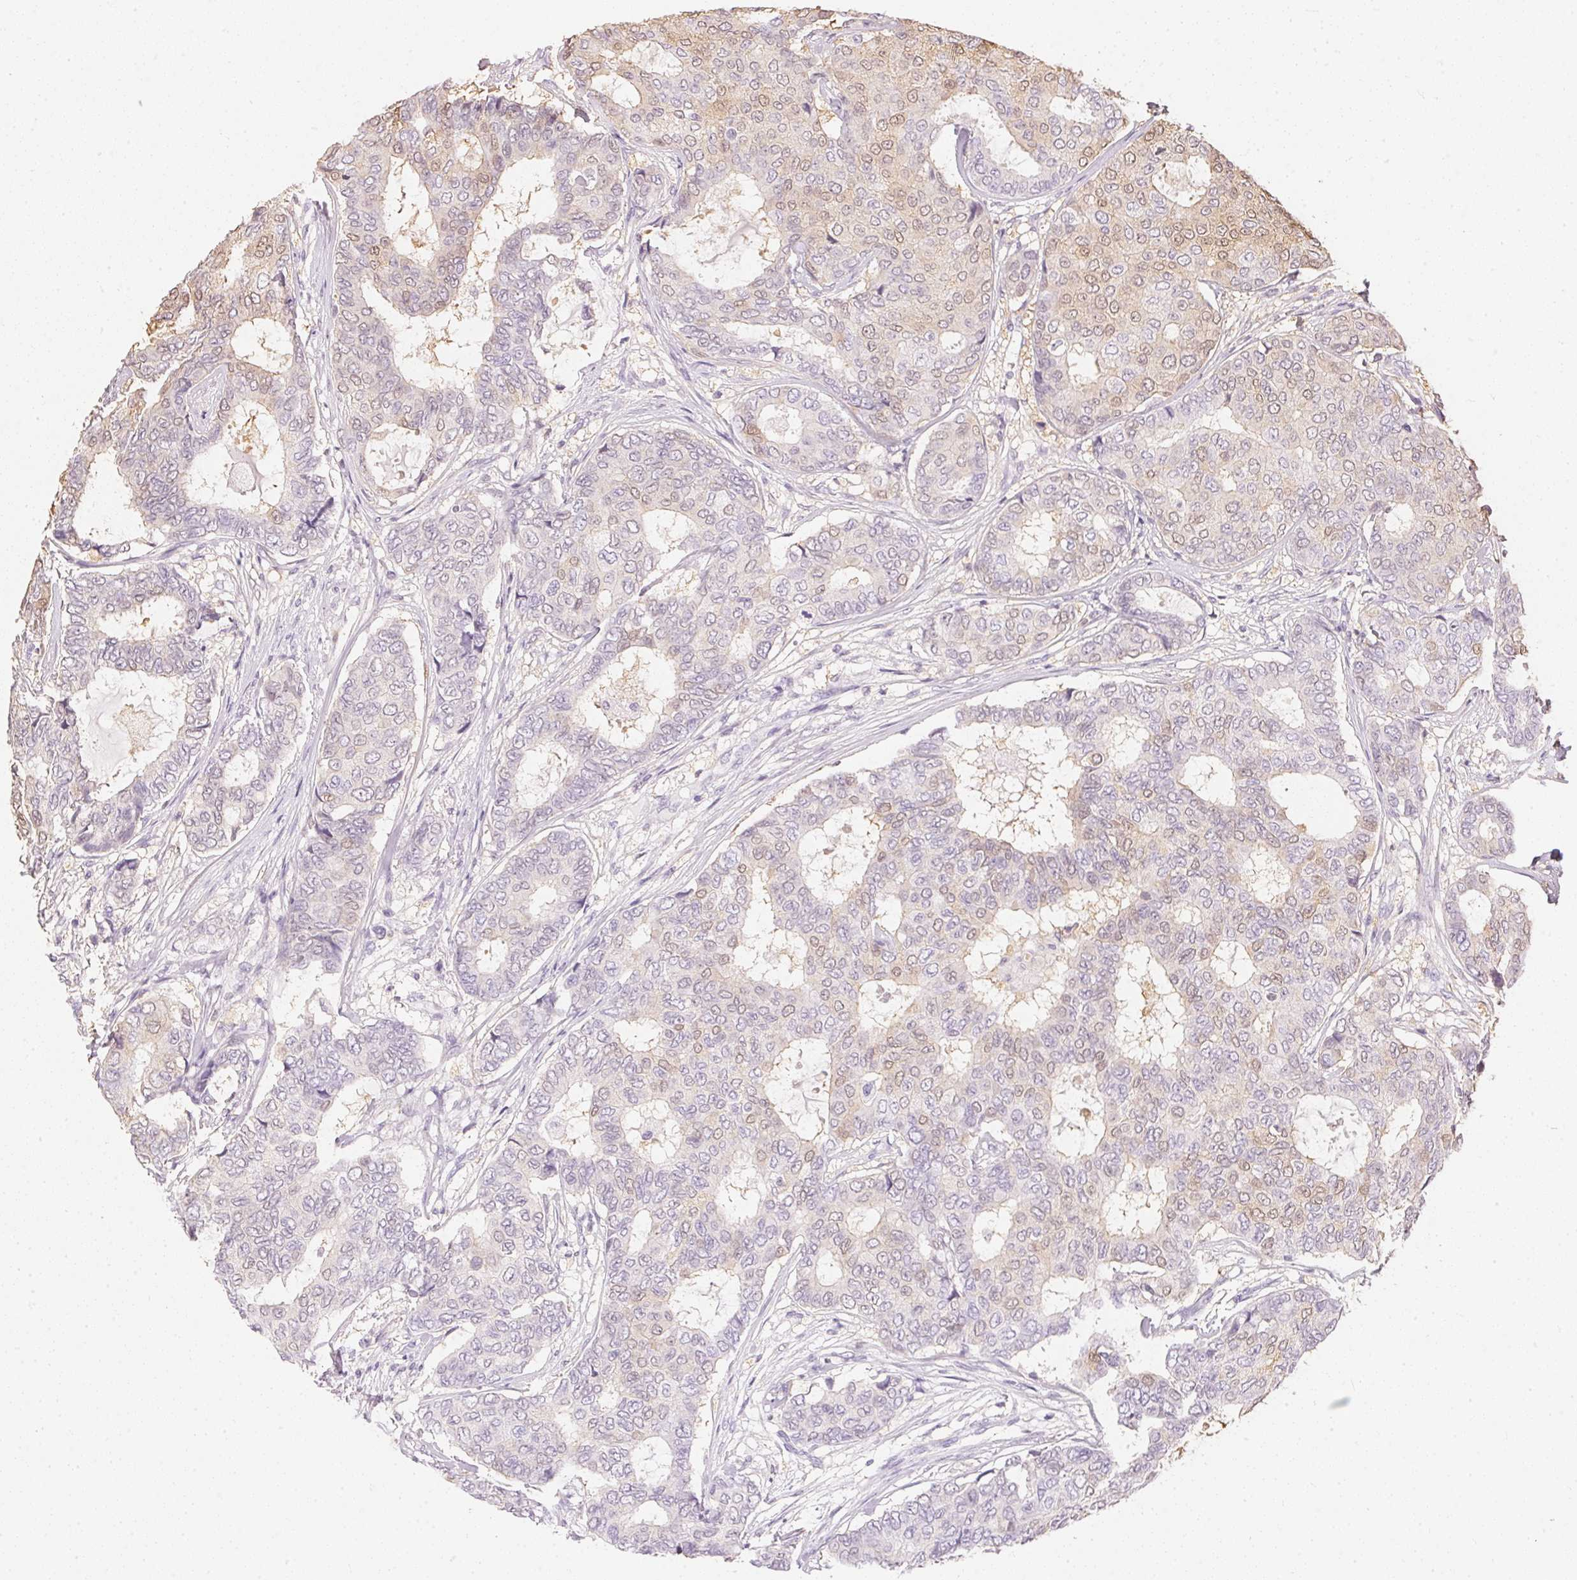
{"staining": {"intensity": "weak", "quantity": "<25%", "location": "cytoplasmic/membranous,nuclear"}, "tissue": "breast cancer", "cell_type": "Tumor cells", "image_type": "cancer", "snomed": [{"axis": "morphology", "description": "Duct carcinoma"}, {"axis": "topography", "description": "Breast"}], "caption": "Breast cancer was stained to show a protein in brown. There is no significant staining in tumor cells.", "gene": "S100A3", "patient": {"sex": "female", "age": 75}}